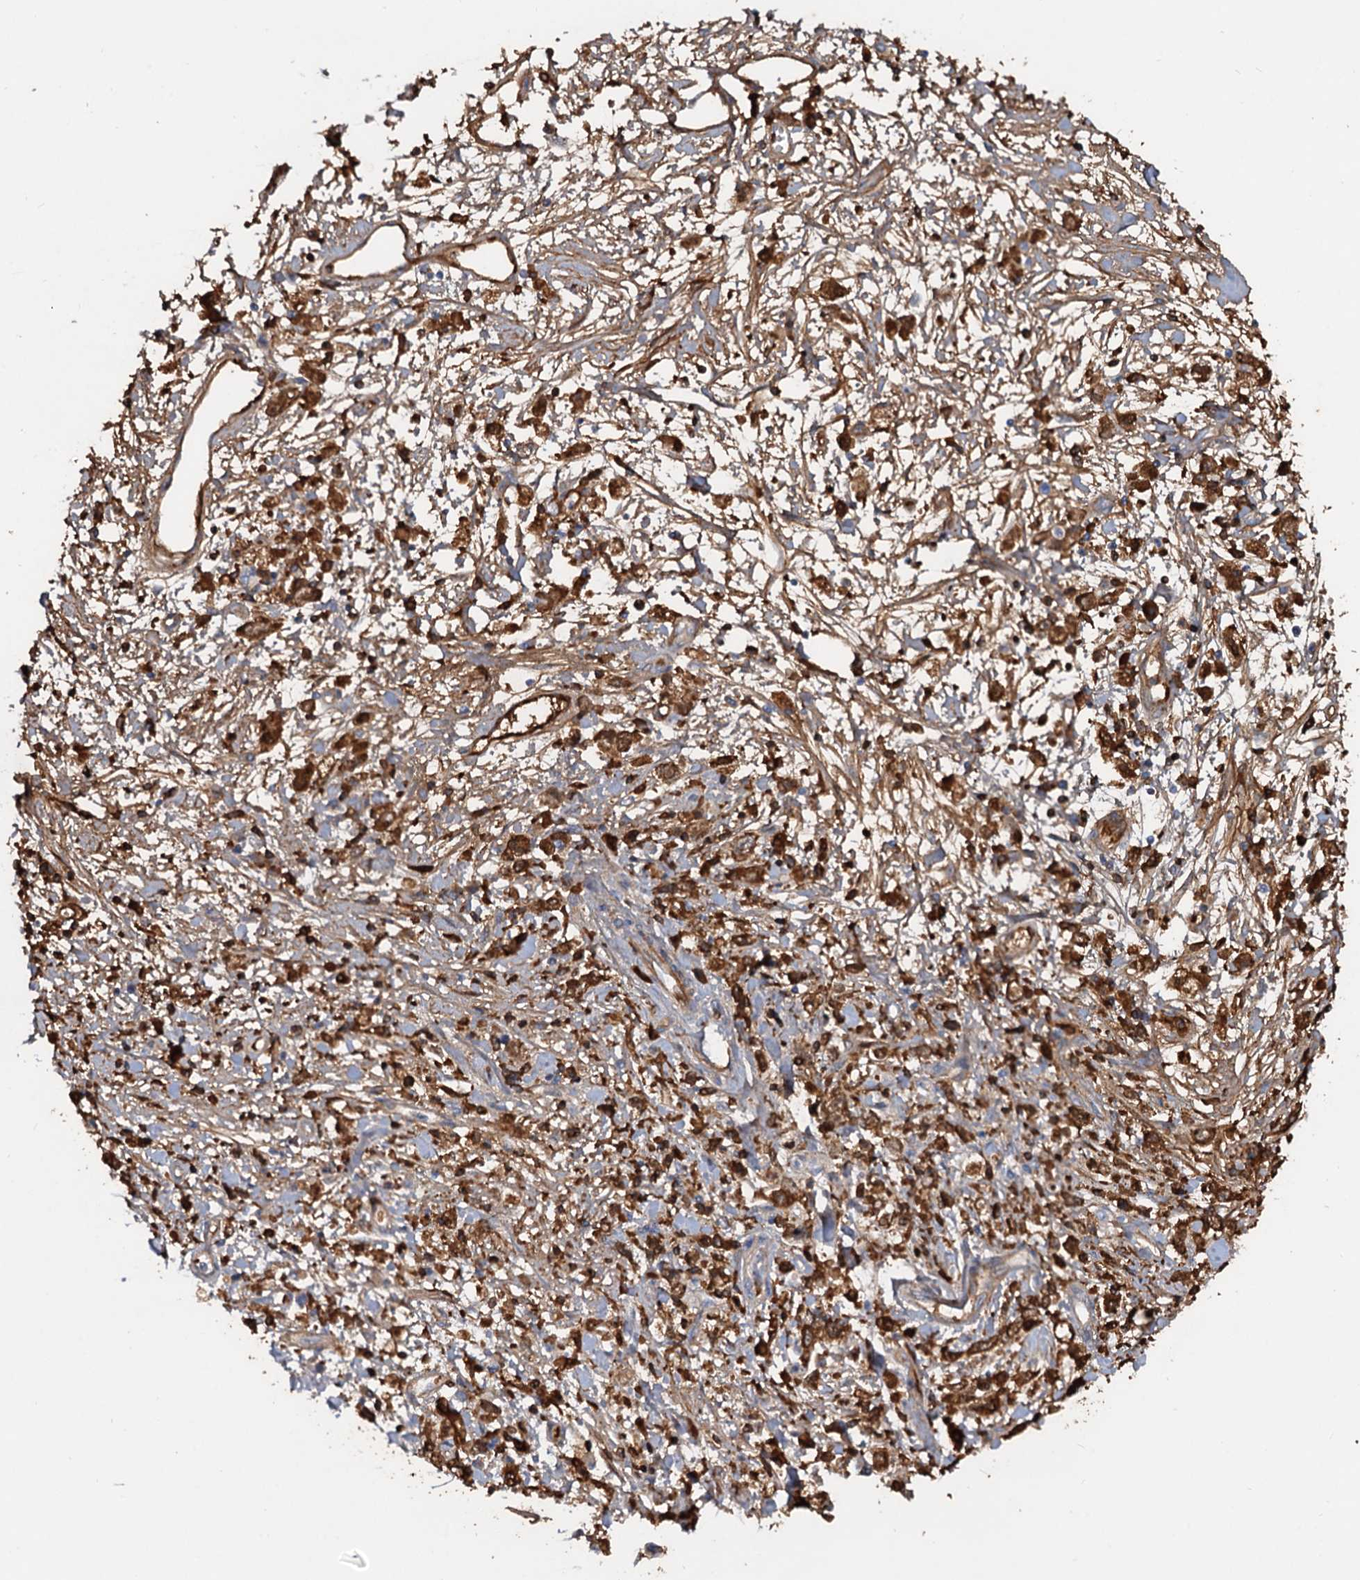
{"staining": {"intensity": "strong", "quantity": ">75%", "location": "cytoplasmic/membranous"}, "tissue": "stomach cancer", "cell_type": "Tumor cells", "image_type": "cancer", "snomed": [{"axis": "morphology", "description": "Adenocarcinoma, NOS"}, {"axis": "topography", "description": "Stomach"}], "caption": "Stomach adenocarcinoma stained with a brown dye exhibits strong cytoplasmic/membranous positive expression in approximately >75% of tumor cells.", "gene": "CHRD", "patient": {"sex": "female", "age": 59}}